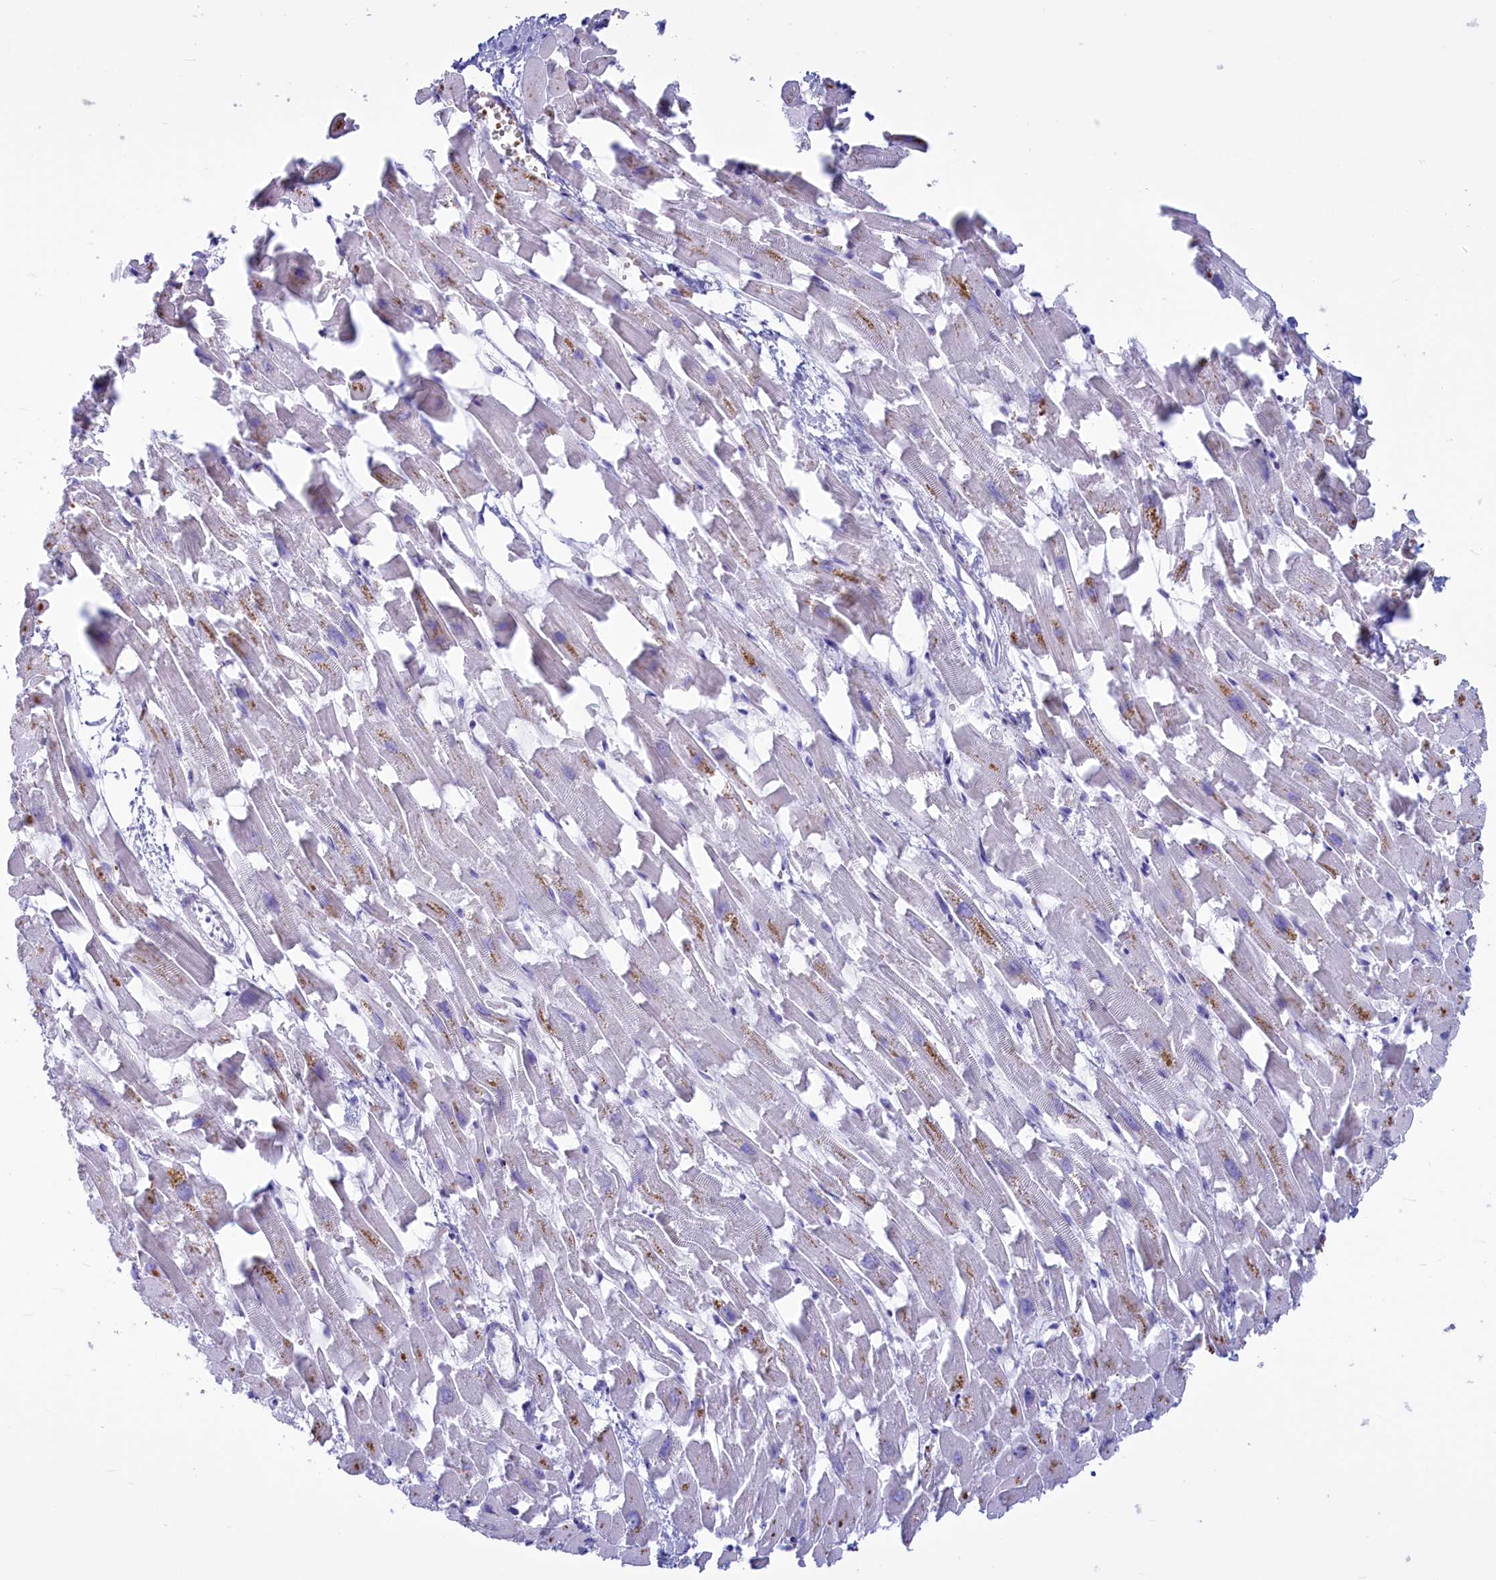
{"staining": {"intensity": "negative", "quantity": "none", "location": "none"}, "tissue": "heart muscle", "cell_type": "Cardiomyocytes", "image_type": "normal", "snomed": [{"axis": "morphology", "description": "Normal tissue, NOS"}, {"axis": "topography", "description": "Heart"}], "caption": "Cardiomyocytes show no significant protein expression in unremarkable heart muscle. Nuclei are stained in blue.", "gene": "GAPDHS", "patient": {"sex": "female", "age": 64}}